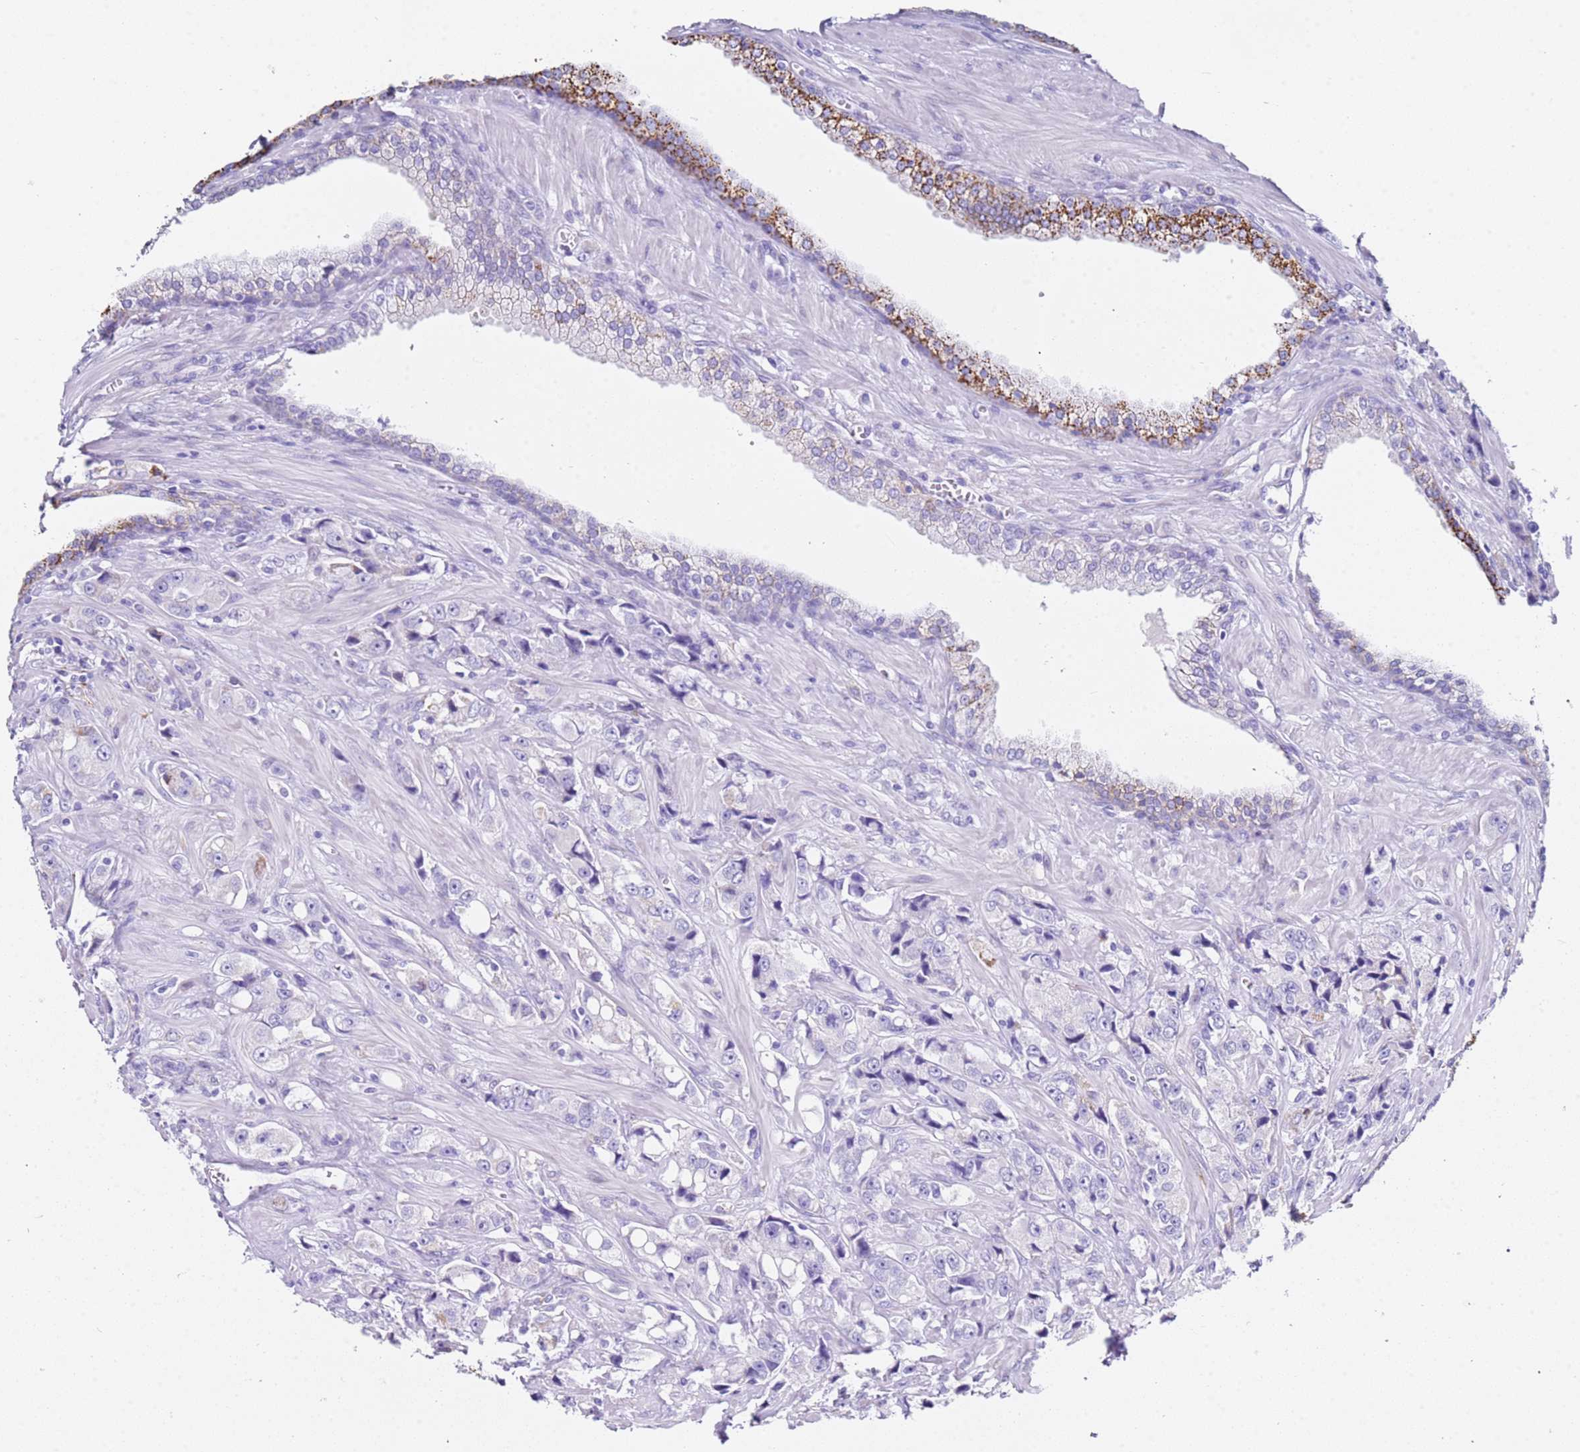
{"staining": {"intensity": "negative", "quantity": "none", "location": "none"}, "tissue": "prostate cancer", "cell_type": "Tumor cells", "image_type": "cancer", "snomed": [{"axis": "morphology", "description": "Adenocarcinoma, High grade"}, {"axis": "topography", "description": "Prostate"}], "caption": "This is an immunohistochemistry (IHC) photomicrograph of prostate cancer. There is no expression in tumor cells.", "gene": "PTBP2", "patient": {"sex": "male", "age": 74}}